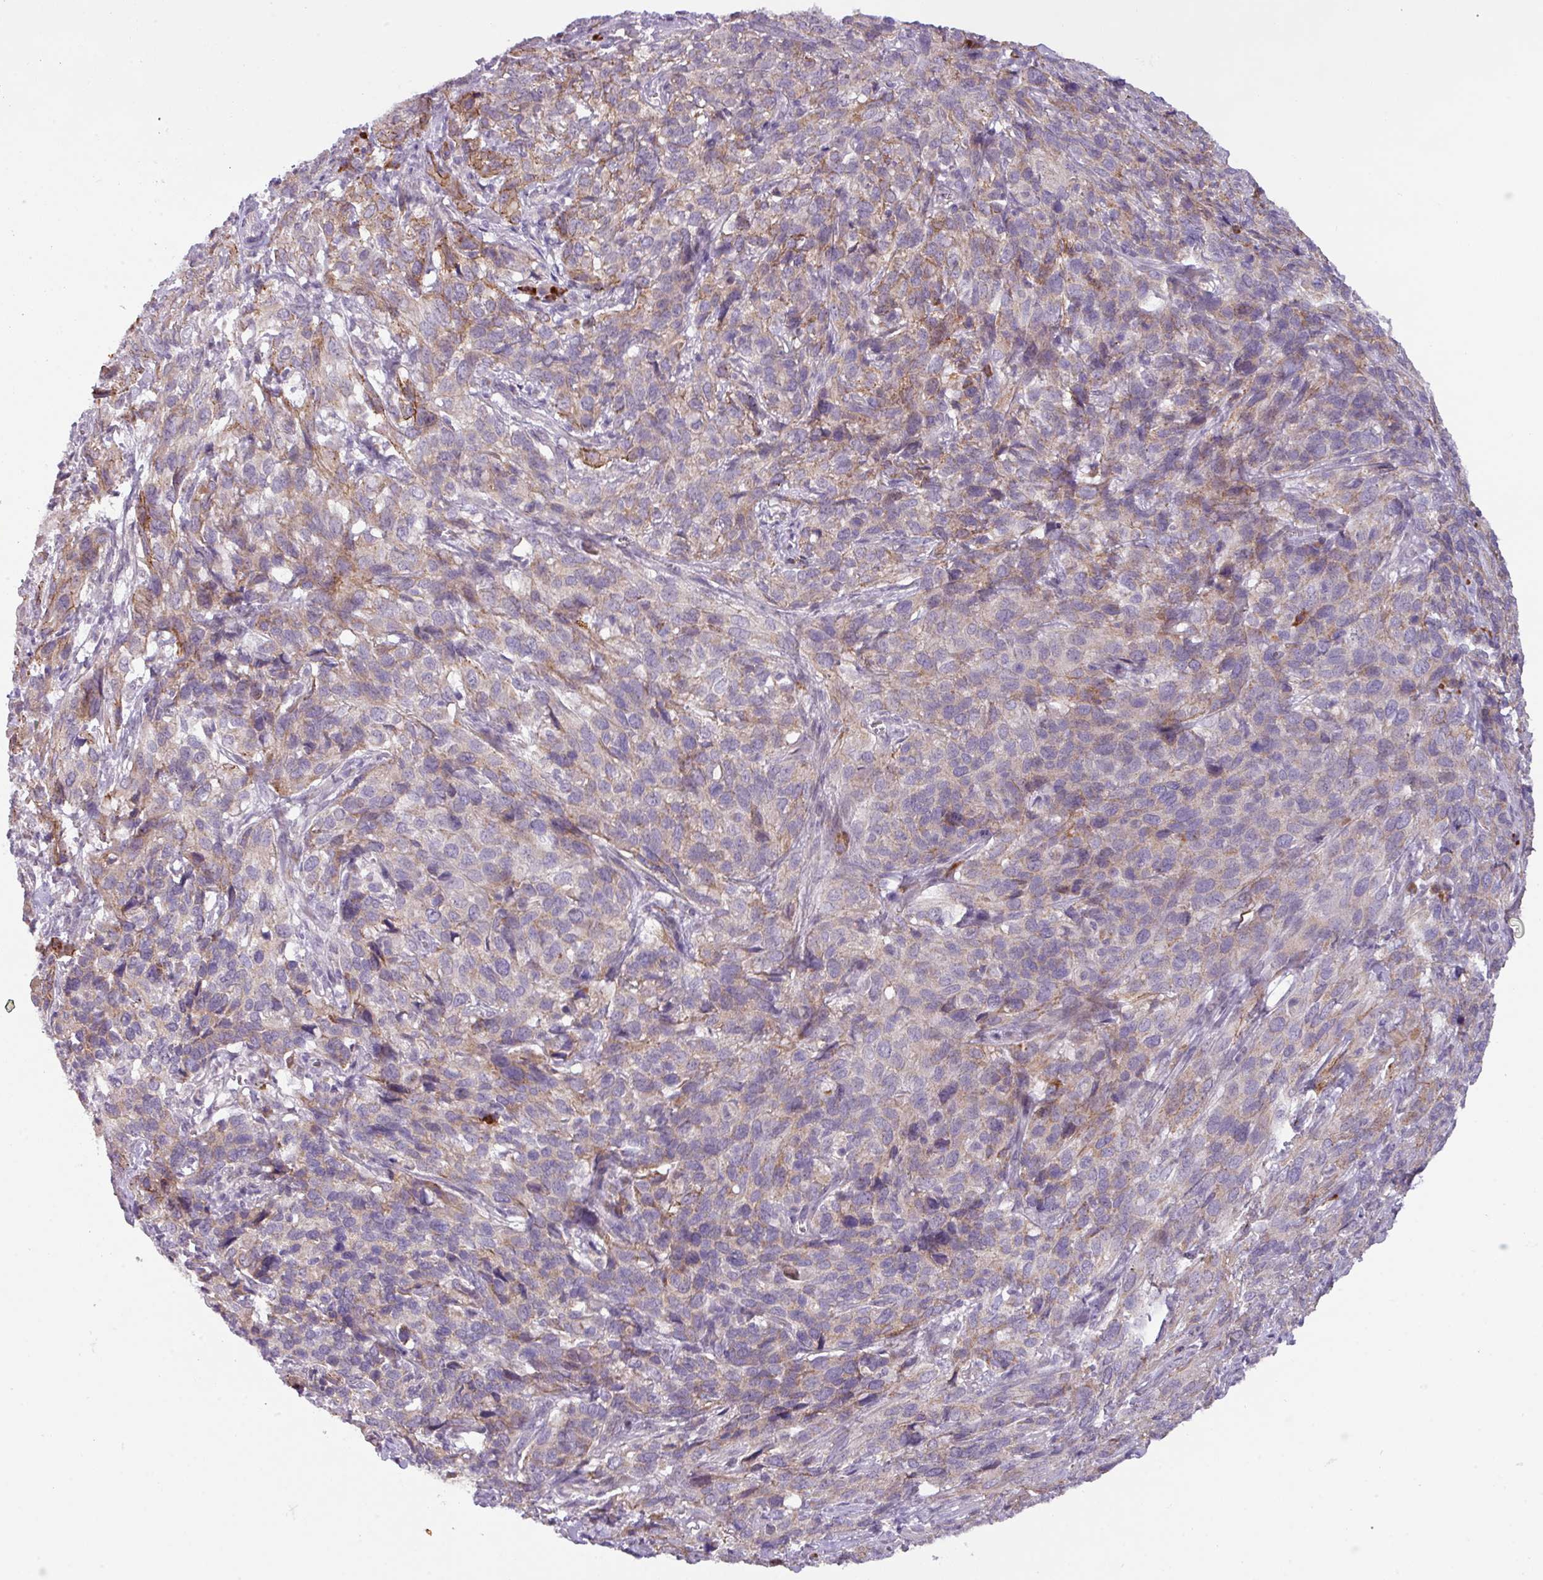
{"staining": {"intensity": "weak", "quantity": "25%-75%", "location": "cytoplasmic/membranous"}, "tissue": "cervical cancer", "cell_type": "Tumor cells", "image_type": "cancer", "snomed": [{"axis": "morphology", "description": "Squamous cell carcinoma, NOS"}, {"axis": "topography", "description": "Cervix"}], "caption": "IHC image of neoplastic tissue: cervical cancer (squamous cell carcinoma) stained using IHC reveals low levels of weak protein expression localized specifically in the cytoplasmic/membranous of tumor cells, appearing as a cytoplasmic/membranous brown color.", "gene": "C2orf68", "patient": {"sex": "female", "age": 51}}